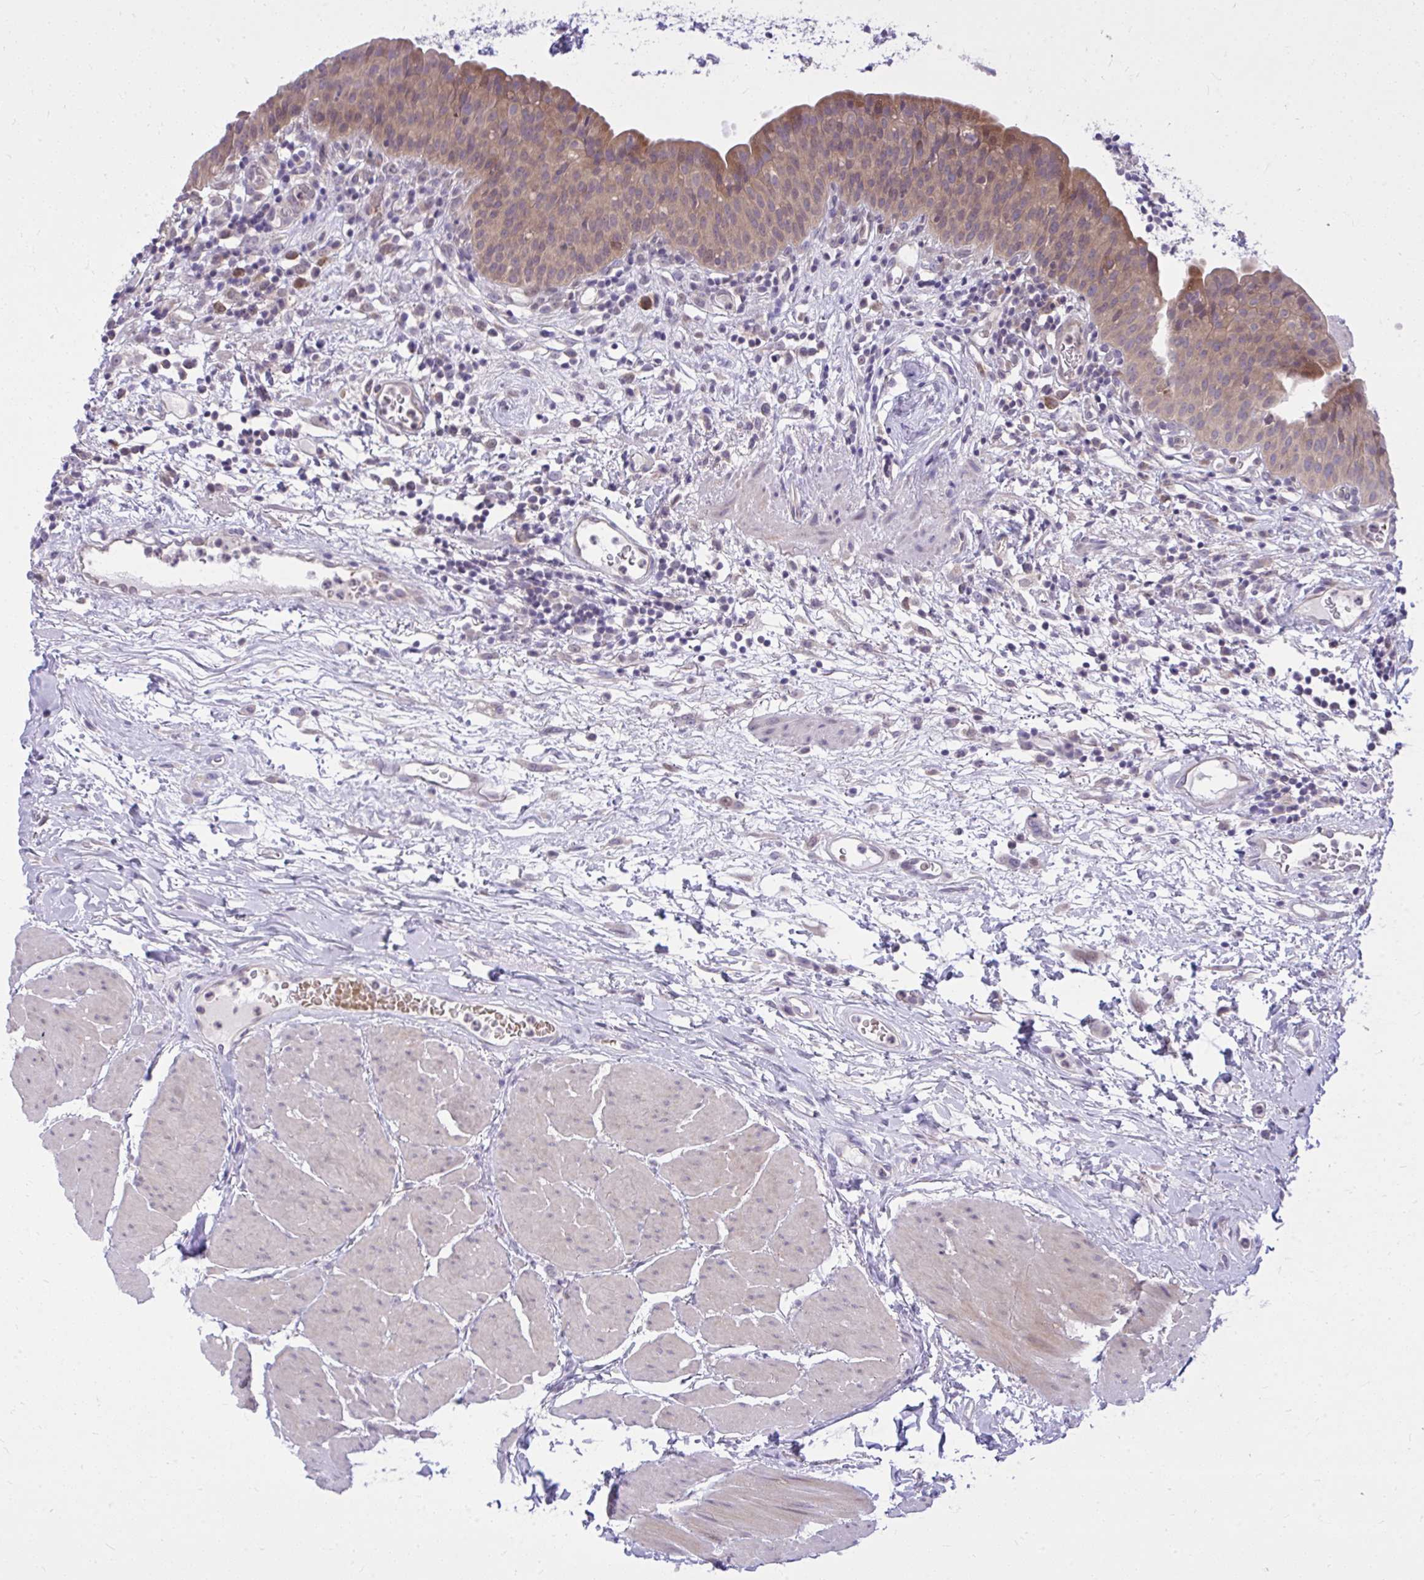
{"staining": {"intensity": "moderate", "quantity": "25%-75%", "location": "cytoplasmic/membranous"}, "tissue": "urinary bladder", "cell_type": "Urothelial cells", "image_type": "normal", "snomed": [{"axis": "morphology", "description": "Normal tissue, NOS"}, {"axis": "morphology", "description": "Inflammation, NOS"}, {"axis": "topography", "description": "Urinary bladder"}], "caption": "Unremarkable urinary bladder was stained to show a protein in brown. There is medium levels of moderate cytoplasmic/membranous positivity in about 25%-75% of urothelial cells. The protein is shown in brown color, while the nuclei are stained blue.", "gene": "DPY19L1", "patient": {"sex": "male", "age": 57}}